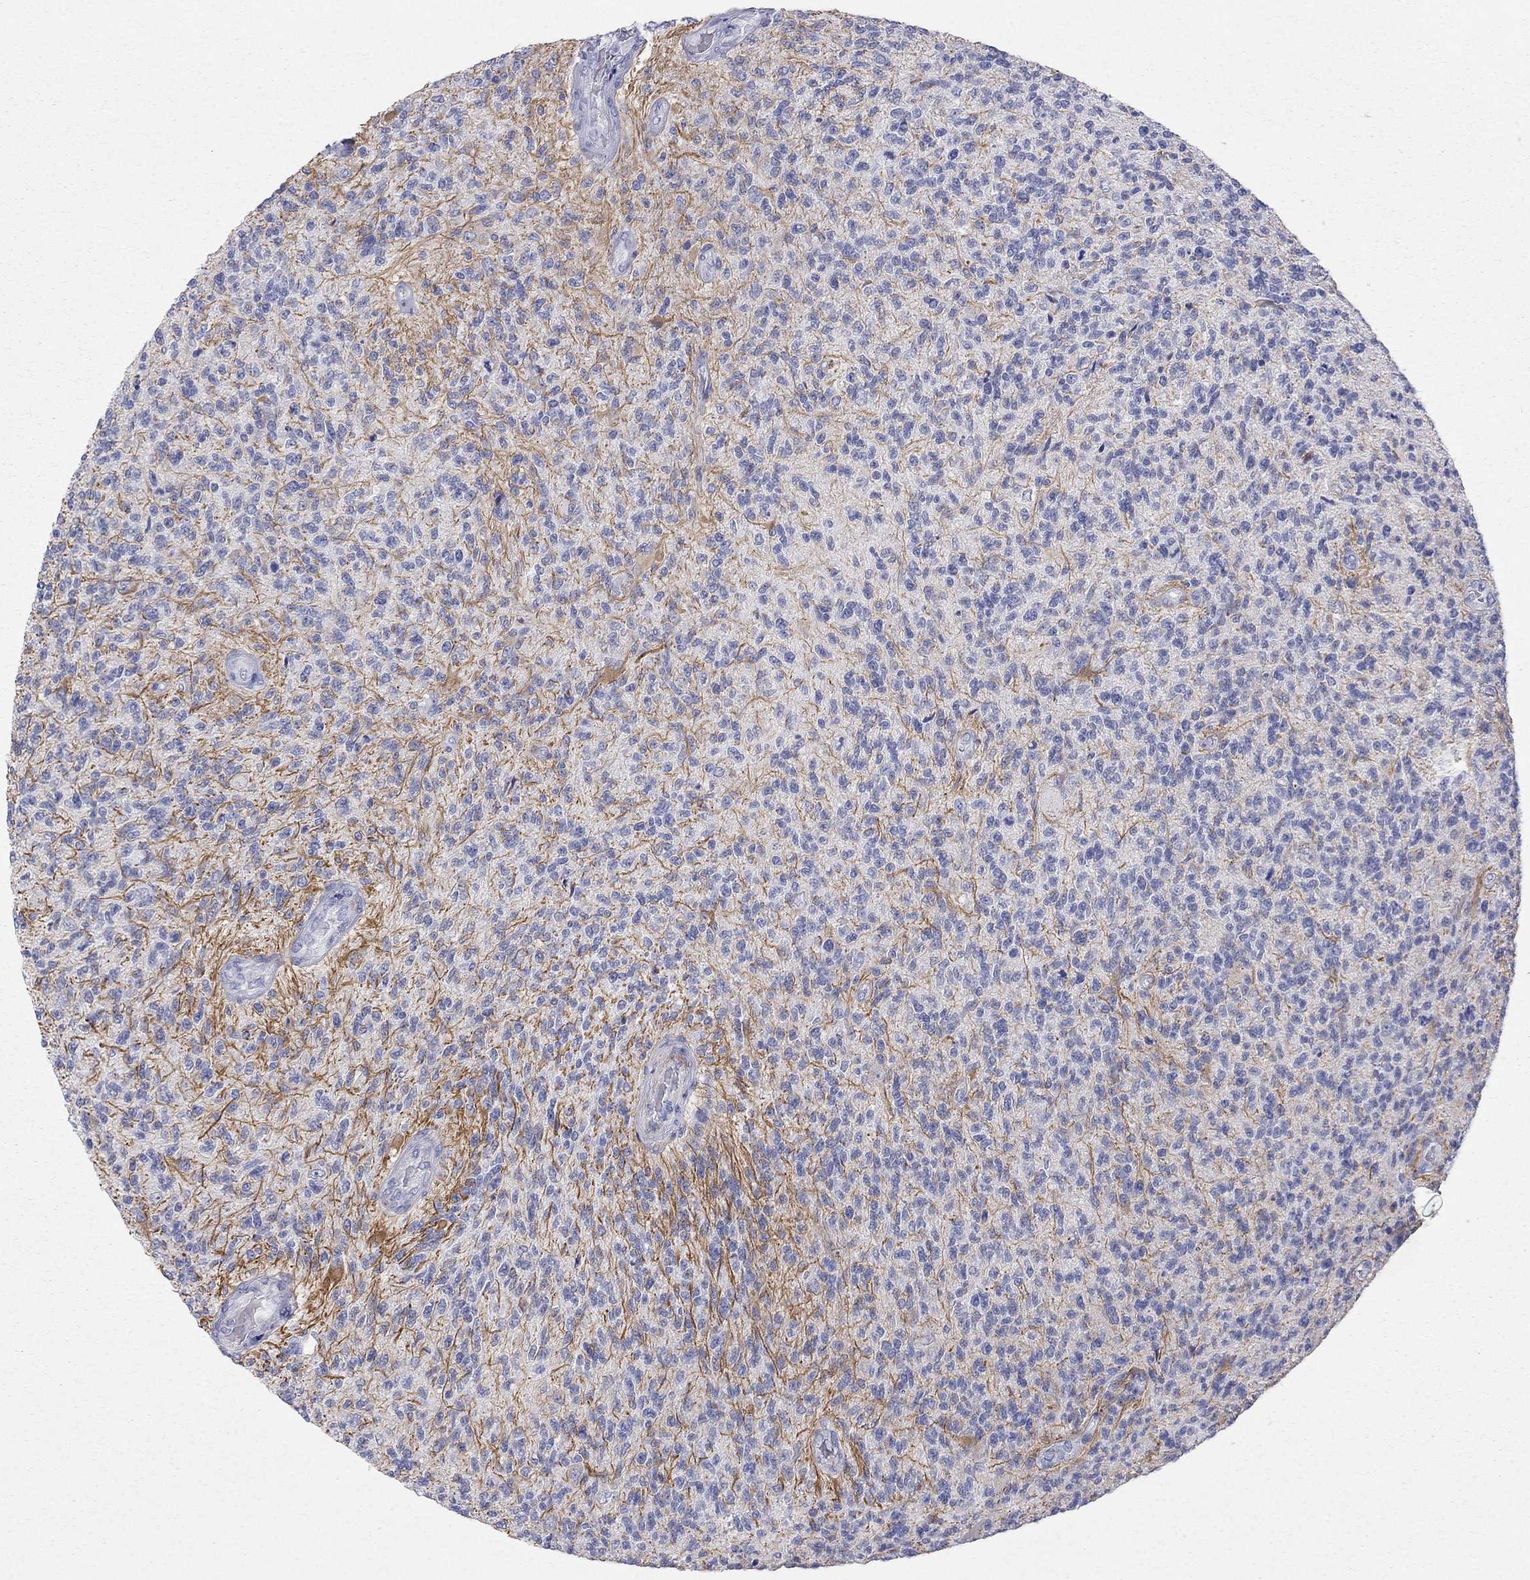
{"staining": {"intensity": "negative", "quantity": "none", "location": "none"}, "tissue": "glioma", "cell_type": "Tumor cells", "image_type": "cancer", "snomed": [{"axis": "morphology", "description": "Glioma, malignant, High grade"}, {"axis": "topography", "description": "Brain"}], "caption": "Protein analysis of malignant glioma (high-grade) demonstrates no significant positivity in tumor cells.", "gene": "PCDHGC5", "patient": {"sex": "male", "age": 56}}